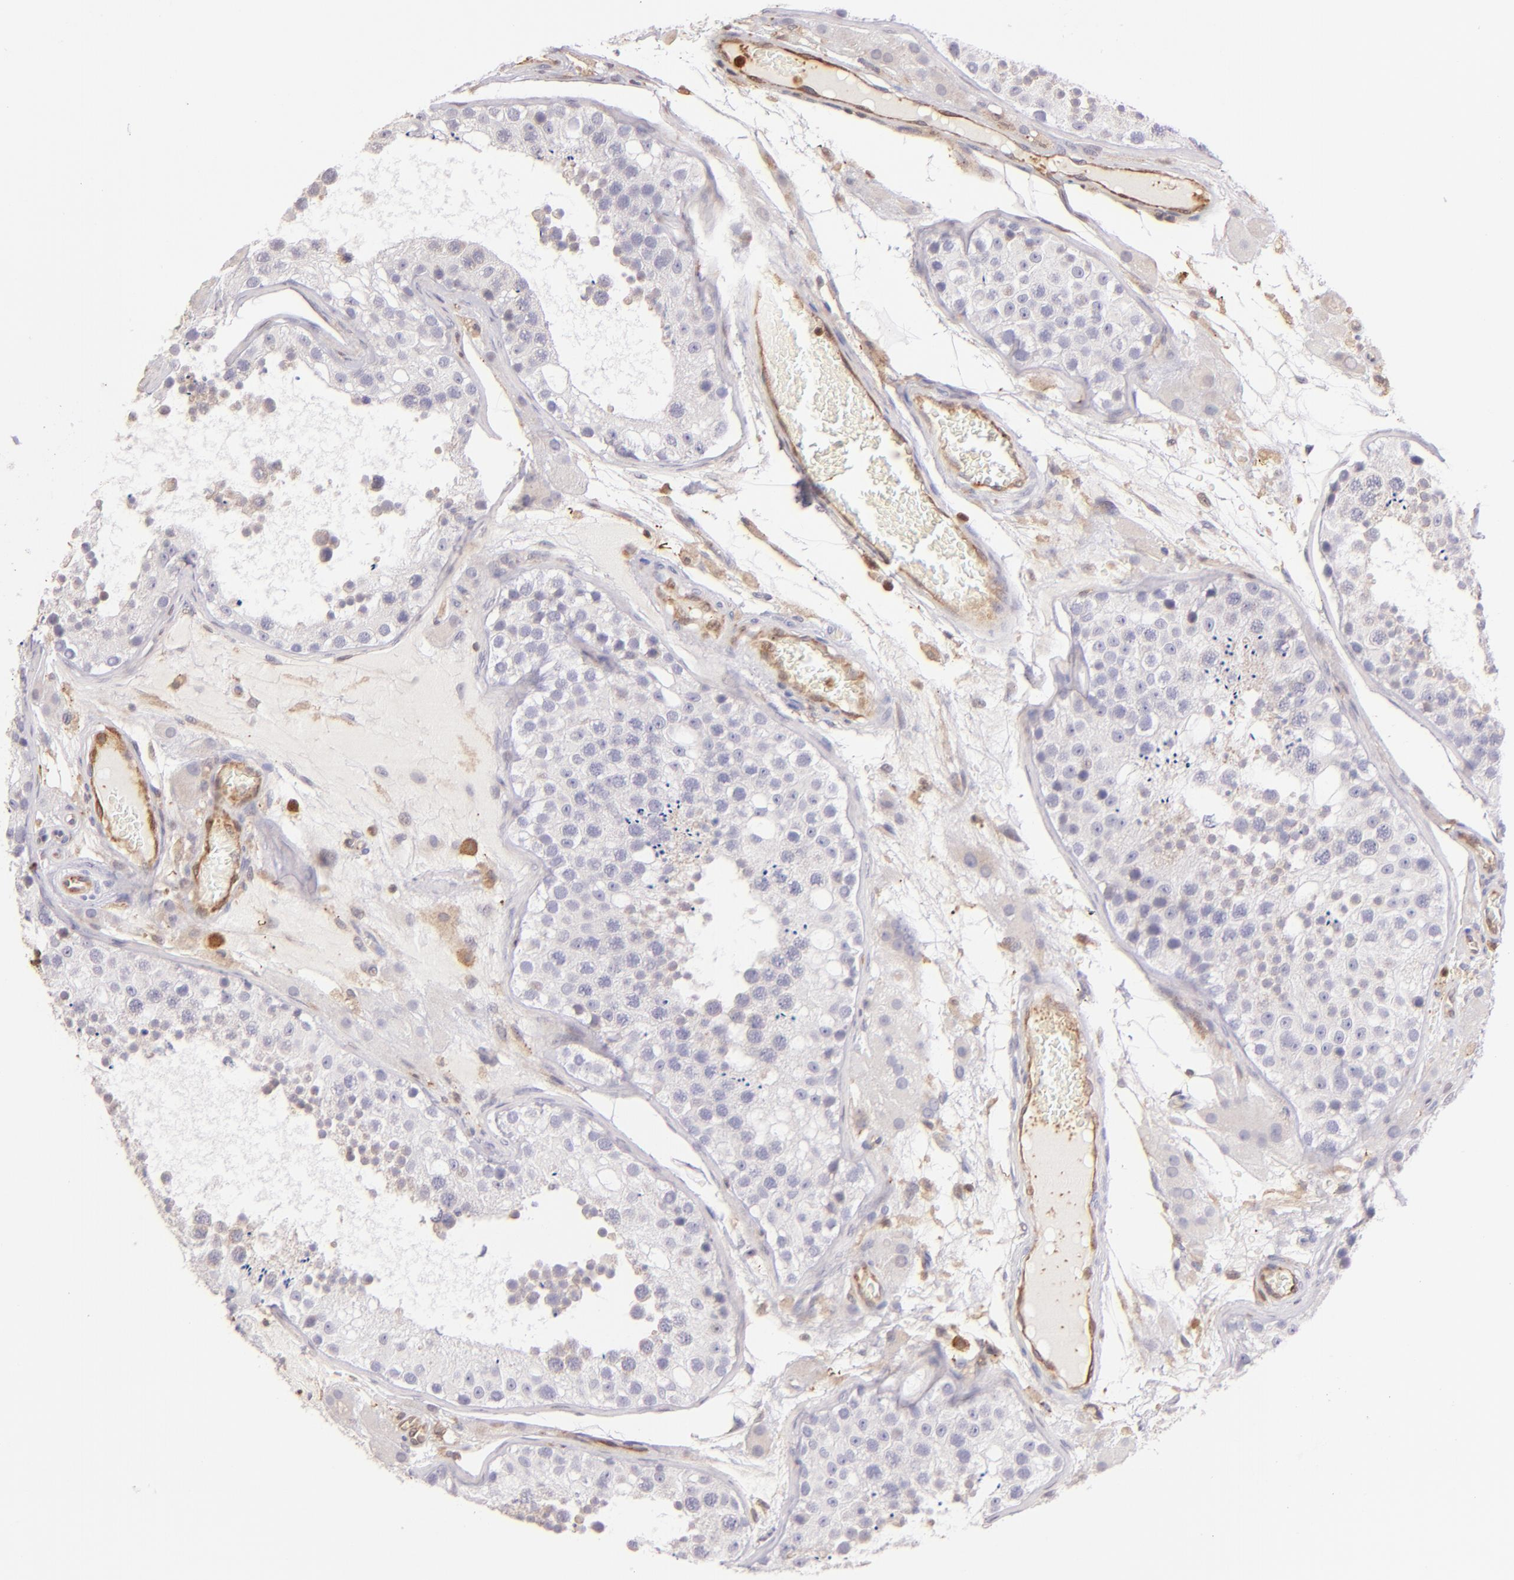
{"staining": {"intensity": "negative", "quantity": "none", "location": "none"}, "tissue": "testis", "cell_type": "Cells in seminiferous ducts", "image_type": "normal", "snomed": [{"axis": "morphology", "description": "Normal tissue, NOS"}, {"axis": "topography", "description": "Testis"}], "caption": "DAB immunohistochemical staining of normal testis demonstrates no significant expression in cells in seminiferous ducts.", "gene": "BTK", "patient": {"sex": "male", "age": 26}}